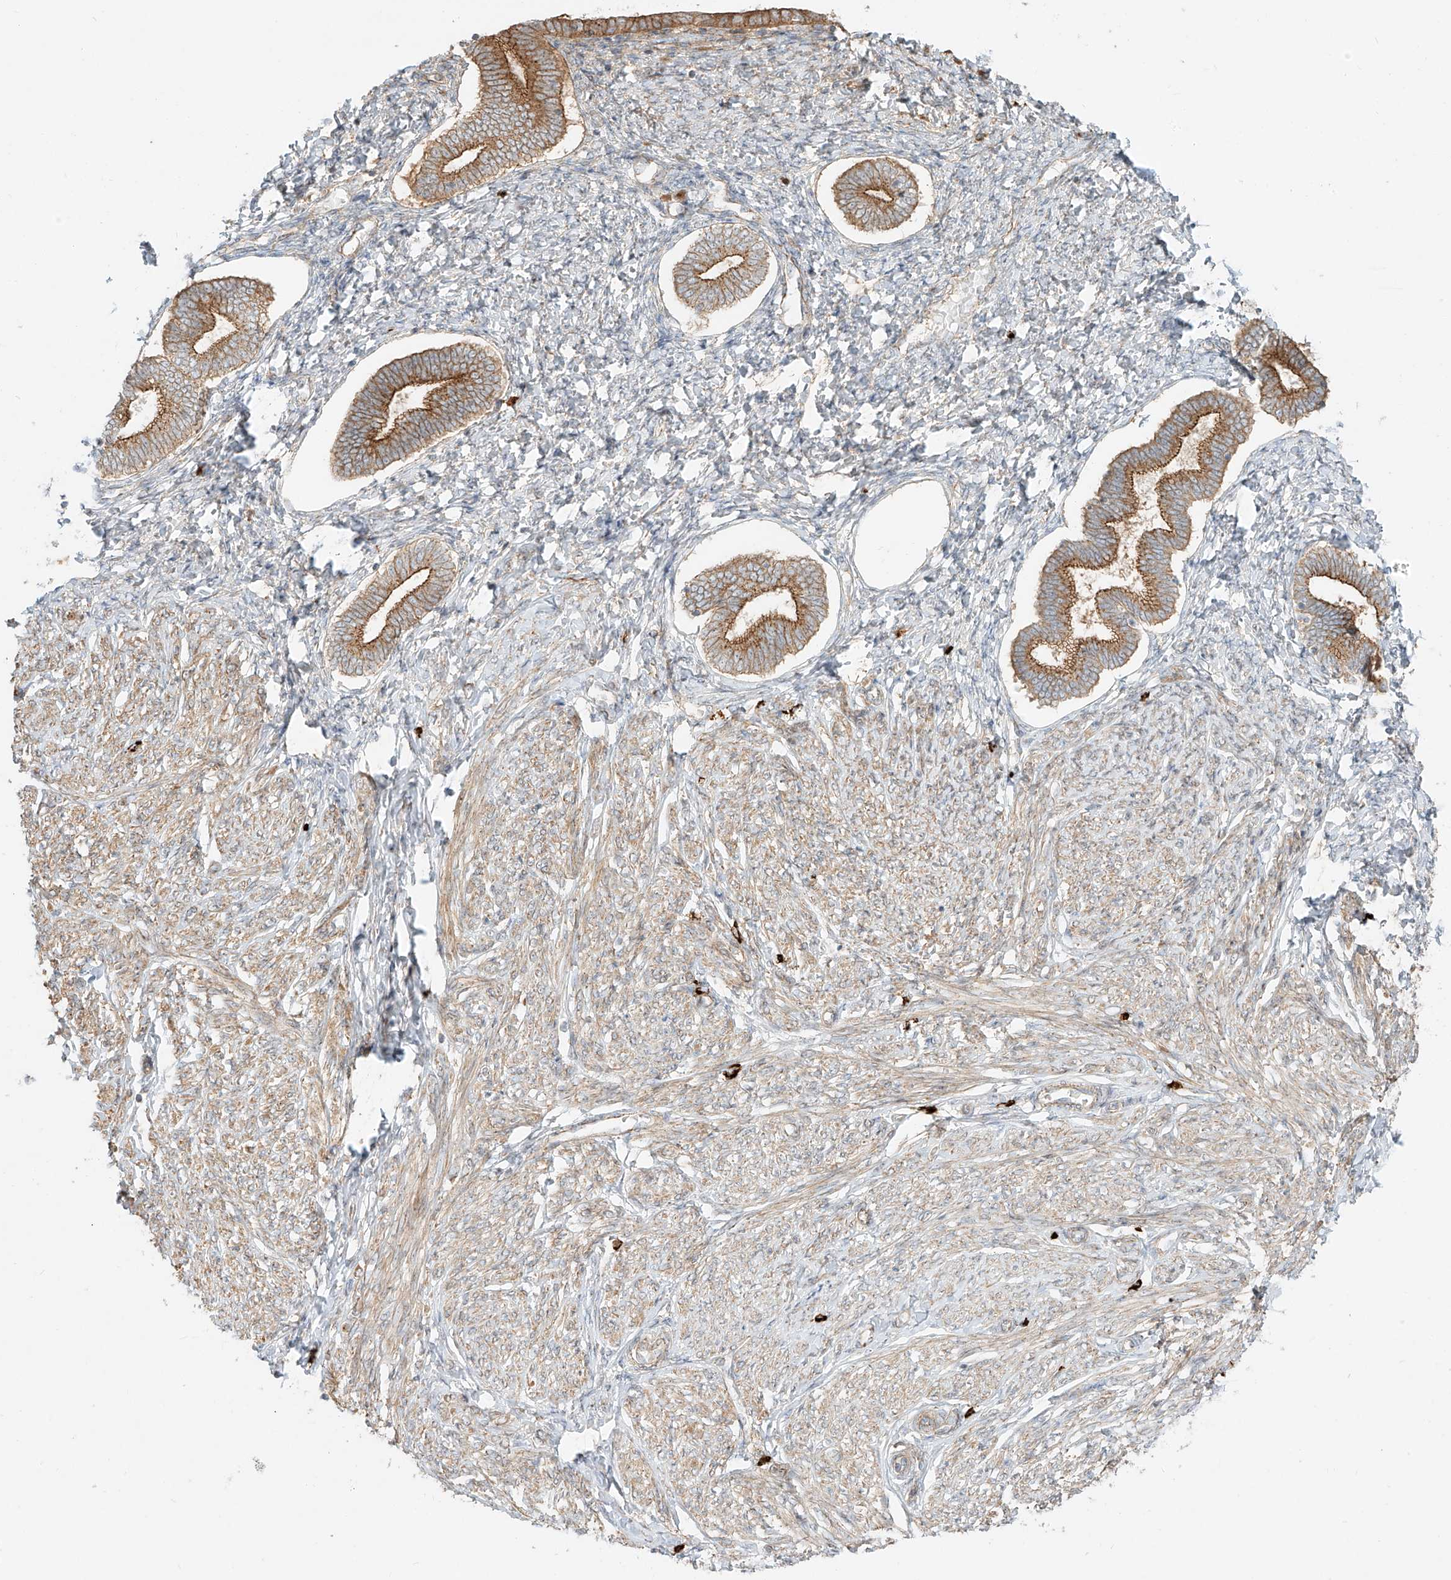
{"staining": {"intensity": "weak", "quantity": ">75%", "location": "cytoplasmic/membranous"}, "tissue": "endometrium", "cell_type": "Cells in endometrial stroma", "image_type": "normal", "snomed": [{"axis": "morphology", "description": "Normal tissue, NOS"}, {"axis": "topography", "description": "Endometrium"}], "caption": "Endometrium stained with DAB immunohistochemistry (IHC) displays low levels of weak cytoplasmic/membranous staining in about >75% of cells in endometrial stroma.", "gene": "ZNF287", "patient": {"sex": "female", "age": 72}}